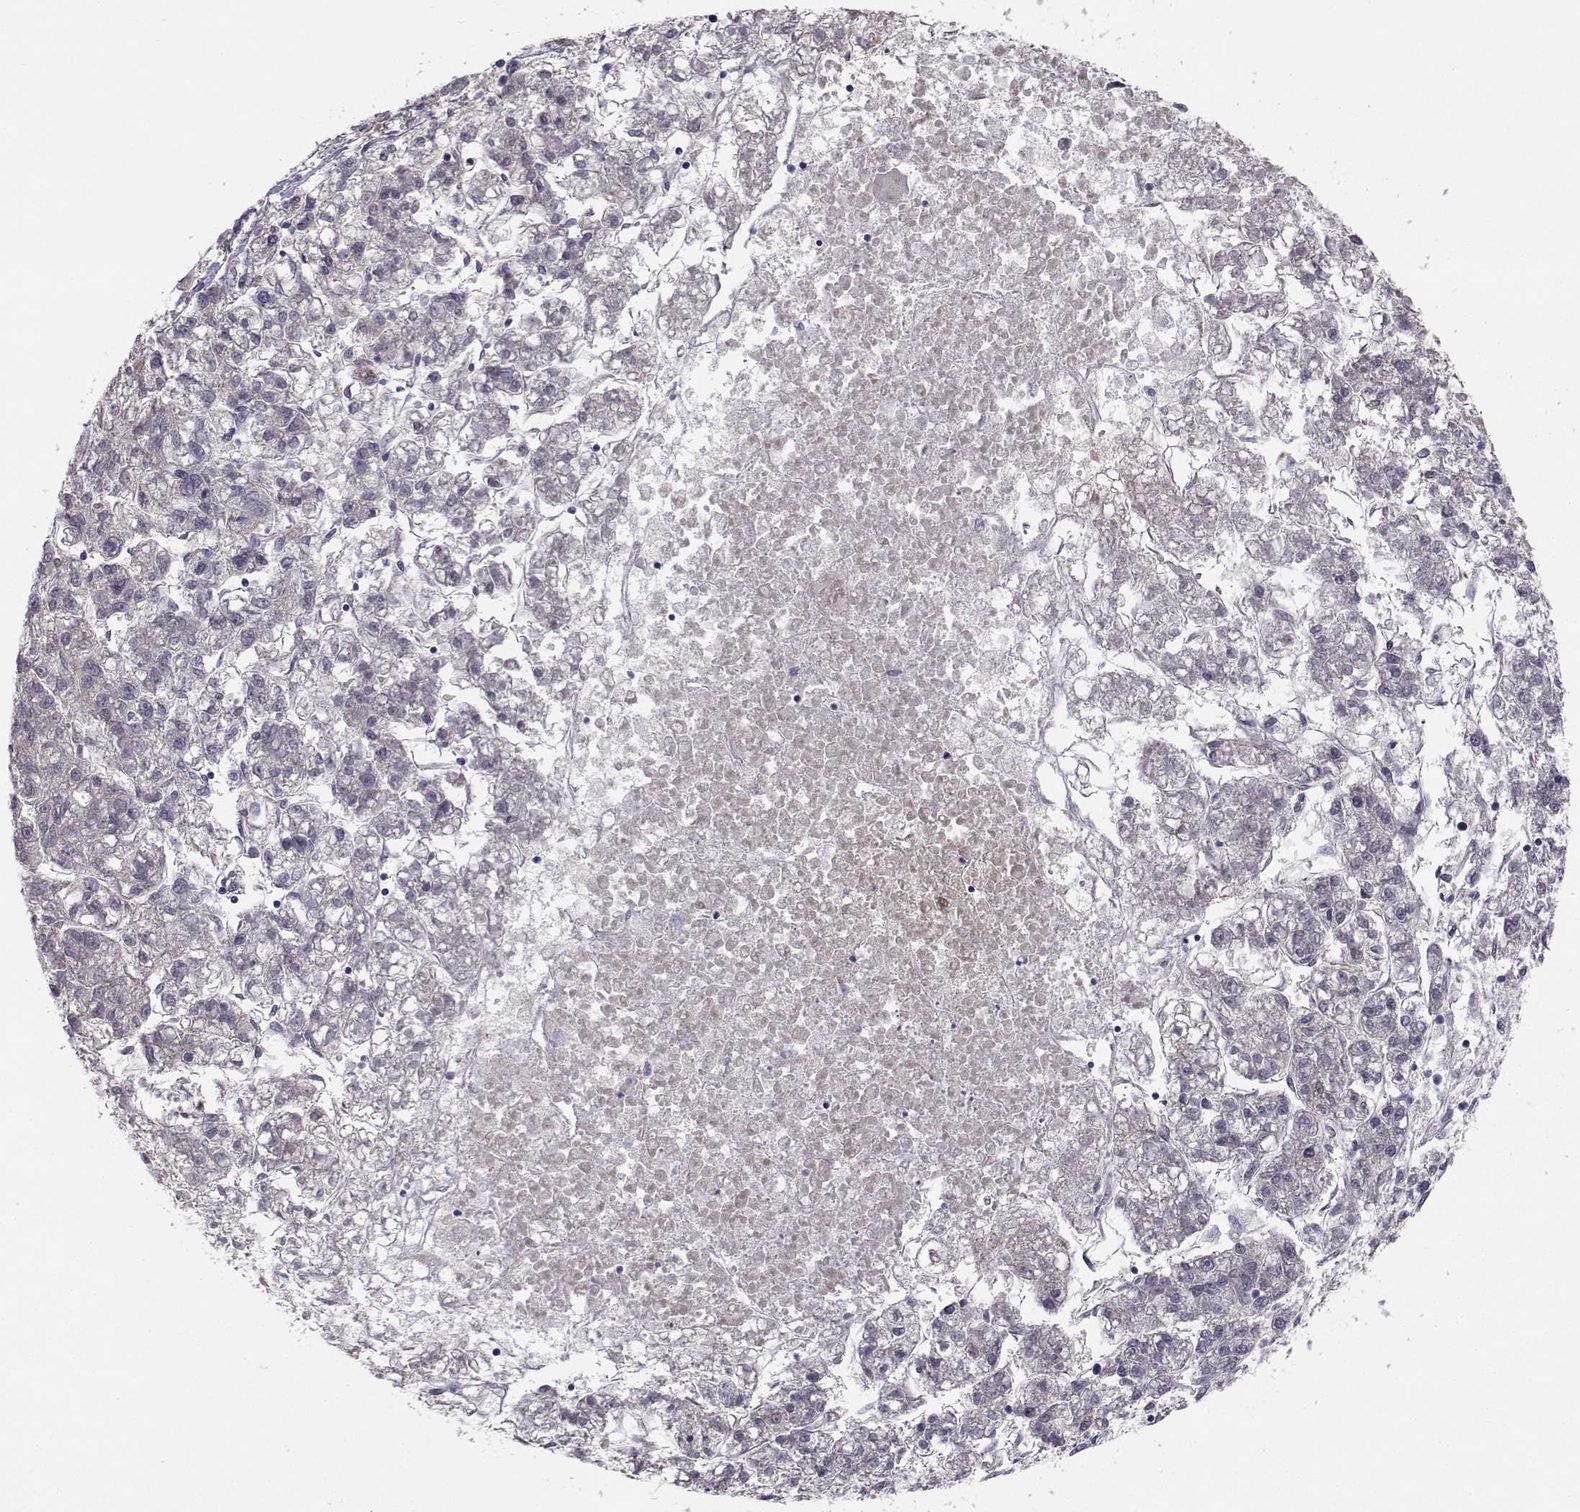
{"staining": {"intensity": "negative", "quantity": "none", "location": "none"}, "tissue": "liver cancer", "cell_type": "Tumor cells", "image_type": "cancer", "snomed": [{"axis": "morphology", "description": "Carcinoma, Hepatocellular, NOS"}, {"axis": "topography", "description": "Liver"}], "caption": "High power microscopy histopathology image of an immunohistochemistry (IHC) micrograph of liver cancer, revealing no significant positivity in tumor cells.", "gene": "KCNMB4", "patient": {"sex": "male", "age": 56}}